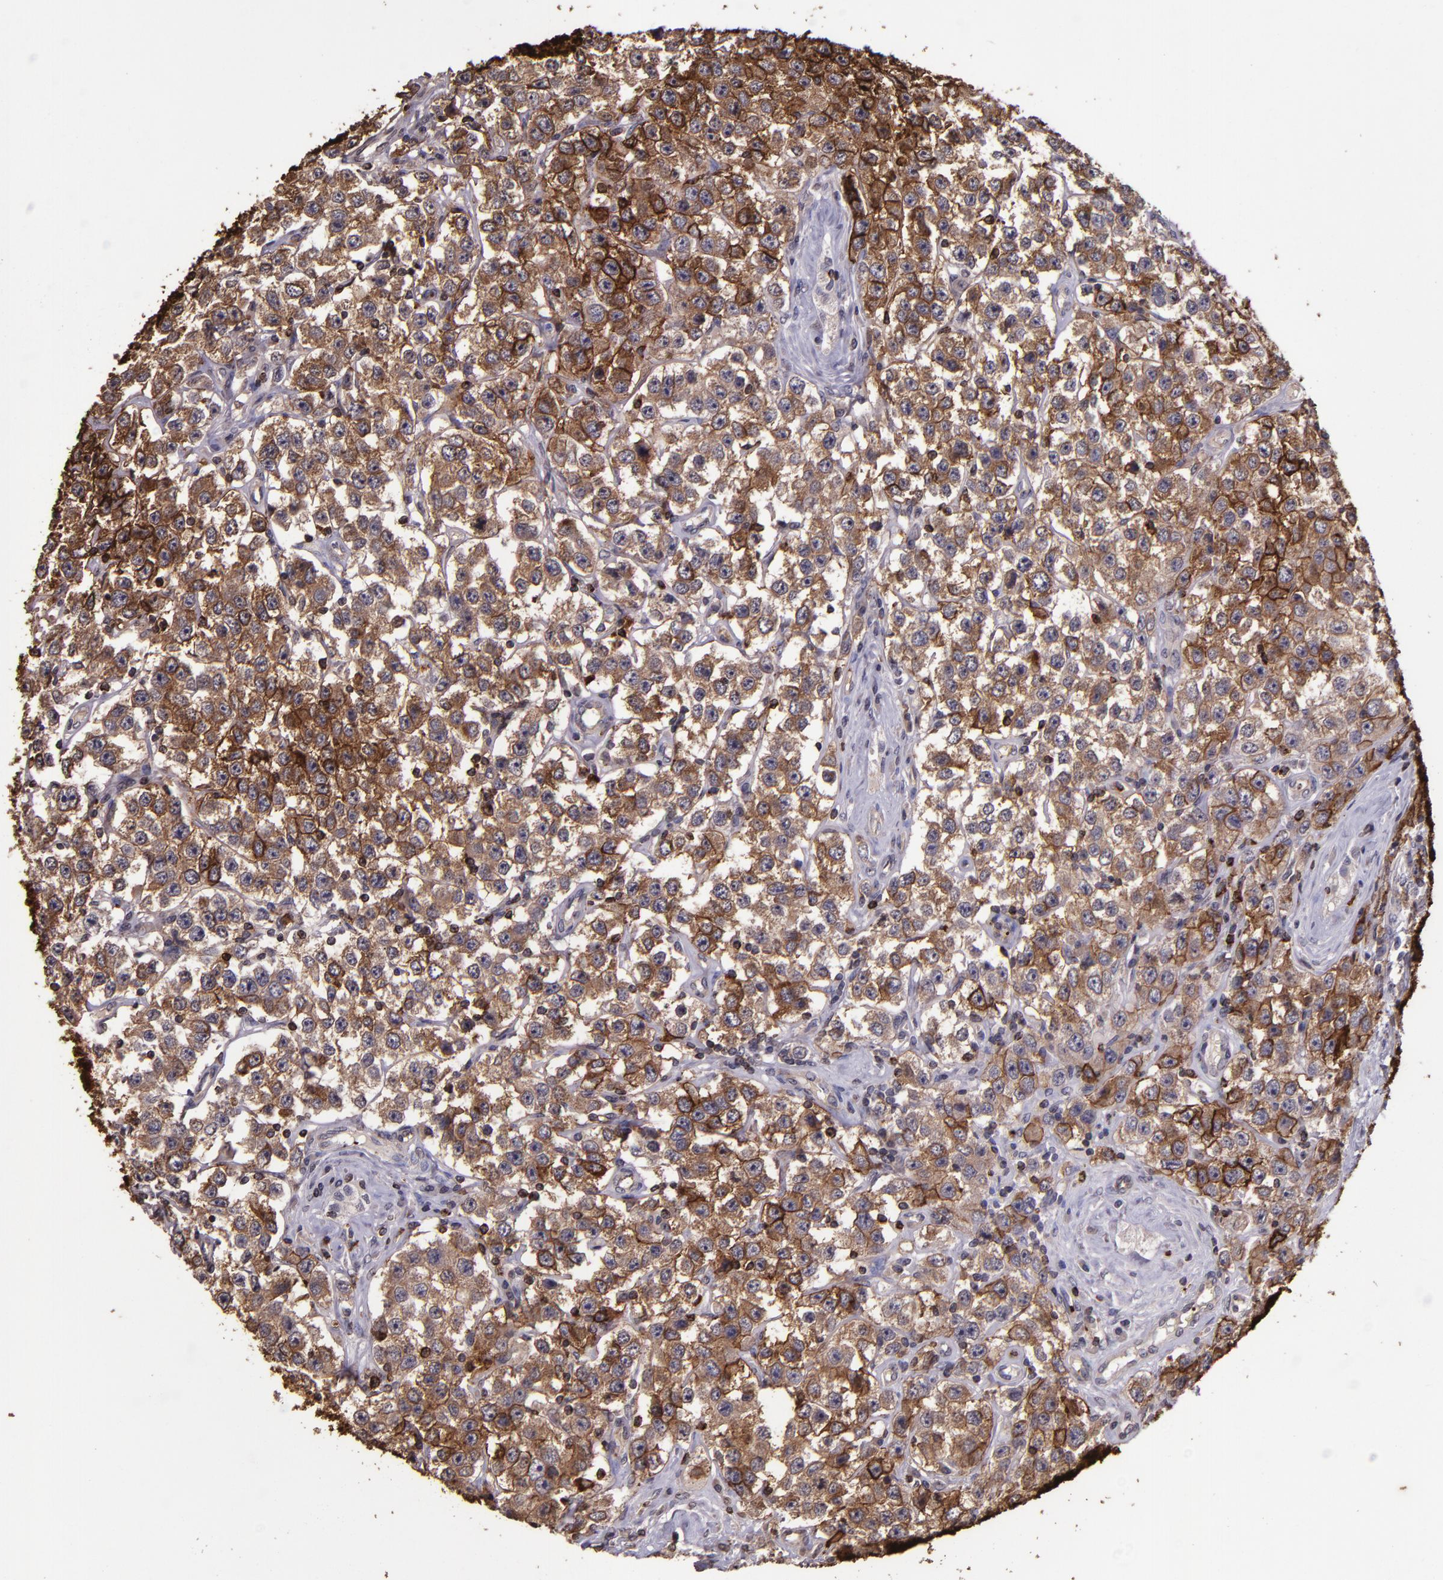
{"staining": {"intensity": "moderate", "quantity": ">75%", "location": "cytoplasmic/membranous"}, "tissue": "testis cancer", "cell_type": "Tumor cells", "image_type": "cancer", "snomed": [{"axis": "morphology", "description": "Seminoma, NOS"}, {"axis": "topography", "description": "Testis"}], "caption": "Testis cancer (seminoma) stained for a protein (brown) demonstrates moderate cytoplasmic/membranous positive positivity in about >75% of tumor cells.", "gene": "SLC2A3", "patient": {"sex": "male", "age": 52}}